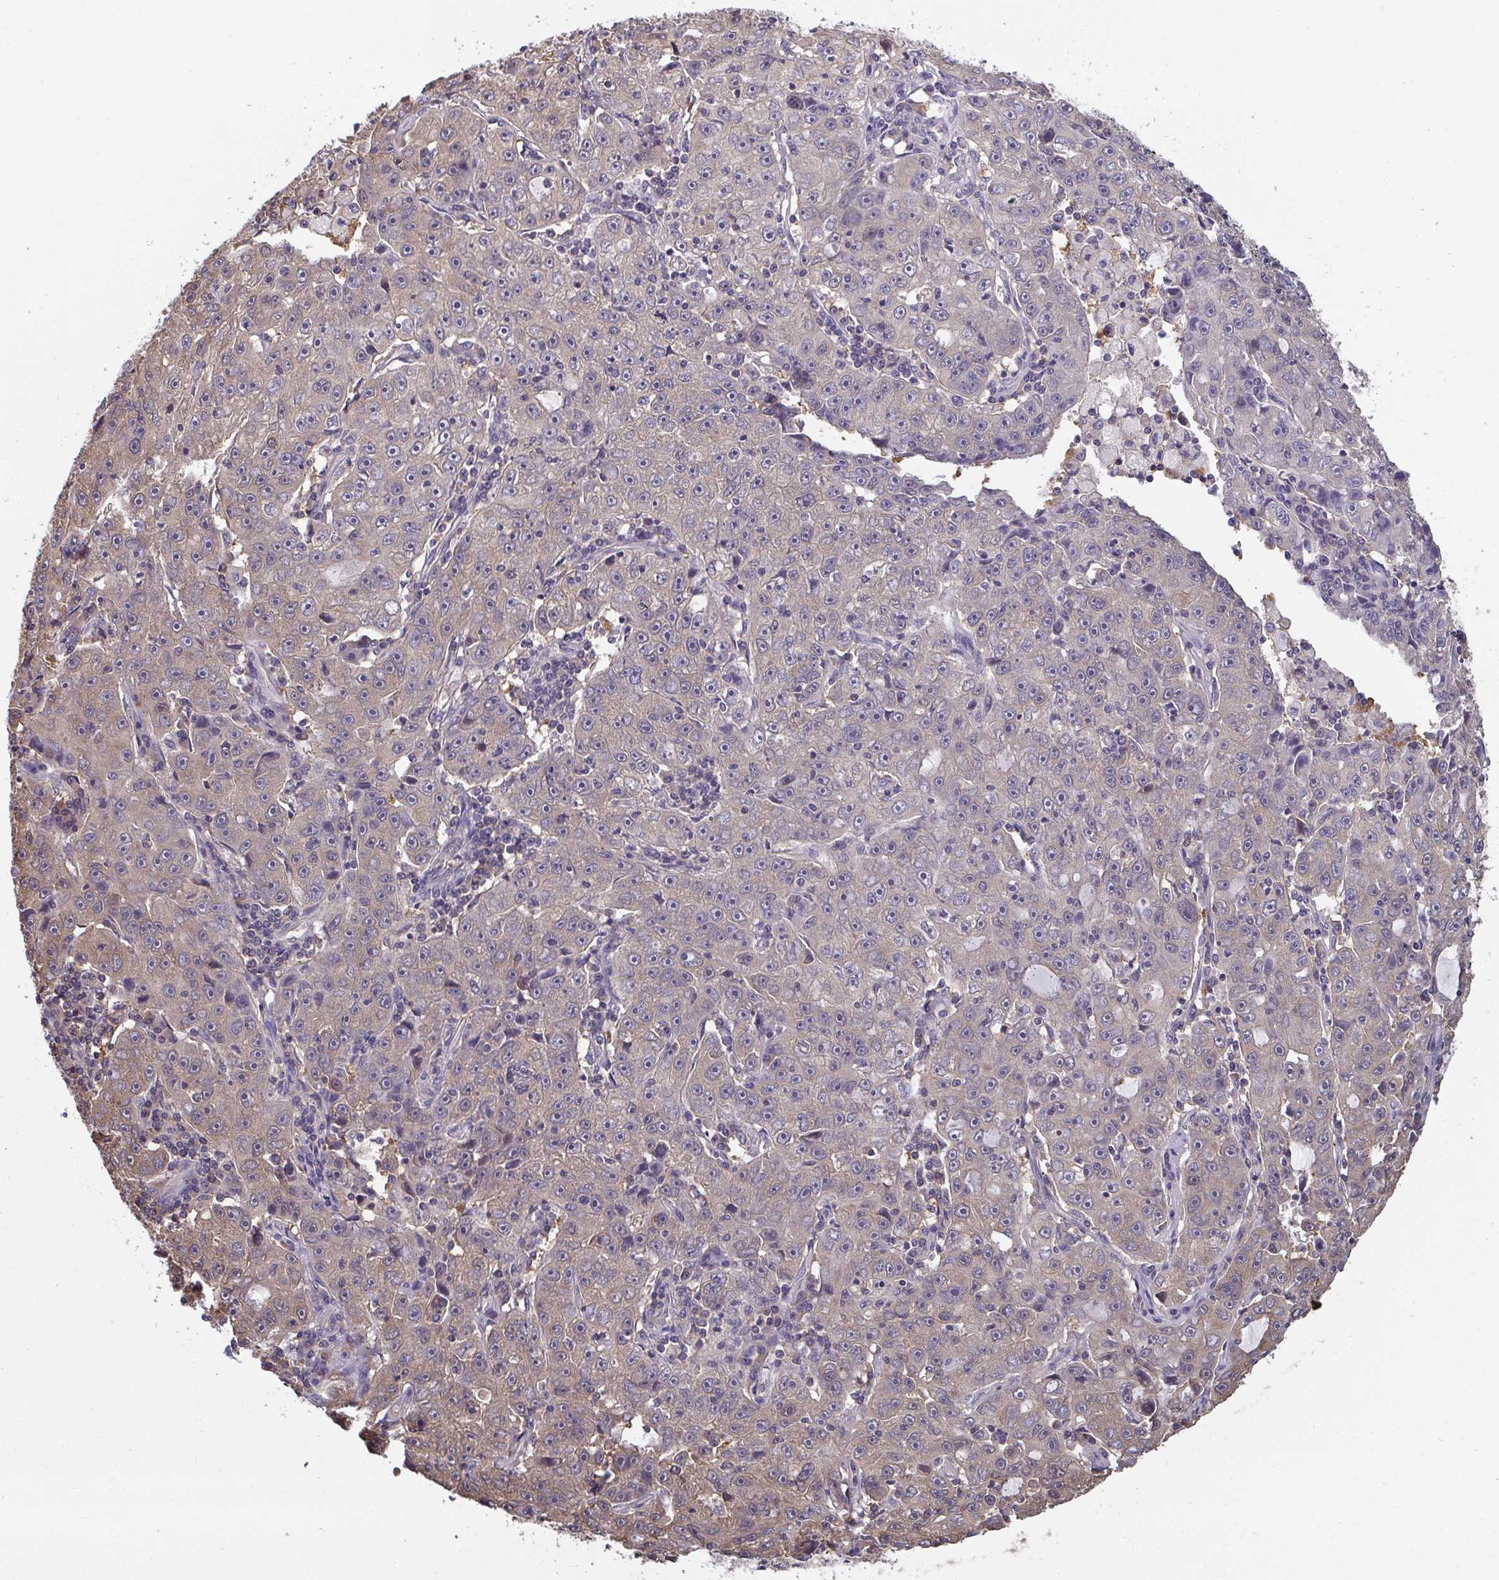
{"staining": {"intensity": "weak", "quantity": "25%-75%", "location": "cytoplasmic/membranous"}, "tissue": "lung cancer", "cell_type": "Tumor cells", "image_type": "cancer", "snomed": [{"axis": "morphology", "description": "Normal morphology"}, {"axis": "morphology", "description": "Adenocarcinoma, NOS"}, {"axis": "topography", "description": "Lymph node"}, {"axis": "topography", "description": "Lung"}], "caption": "The image demonstrates immunohistochemical staining of lung adenocarcinoma. There is weak cytoplasmic/membranous positivity is identified in approximately 25%-75% of tumor cells.", "gene": "TTC9C", "patient": {"sex": "female", "age": 57}}